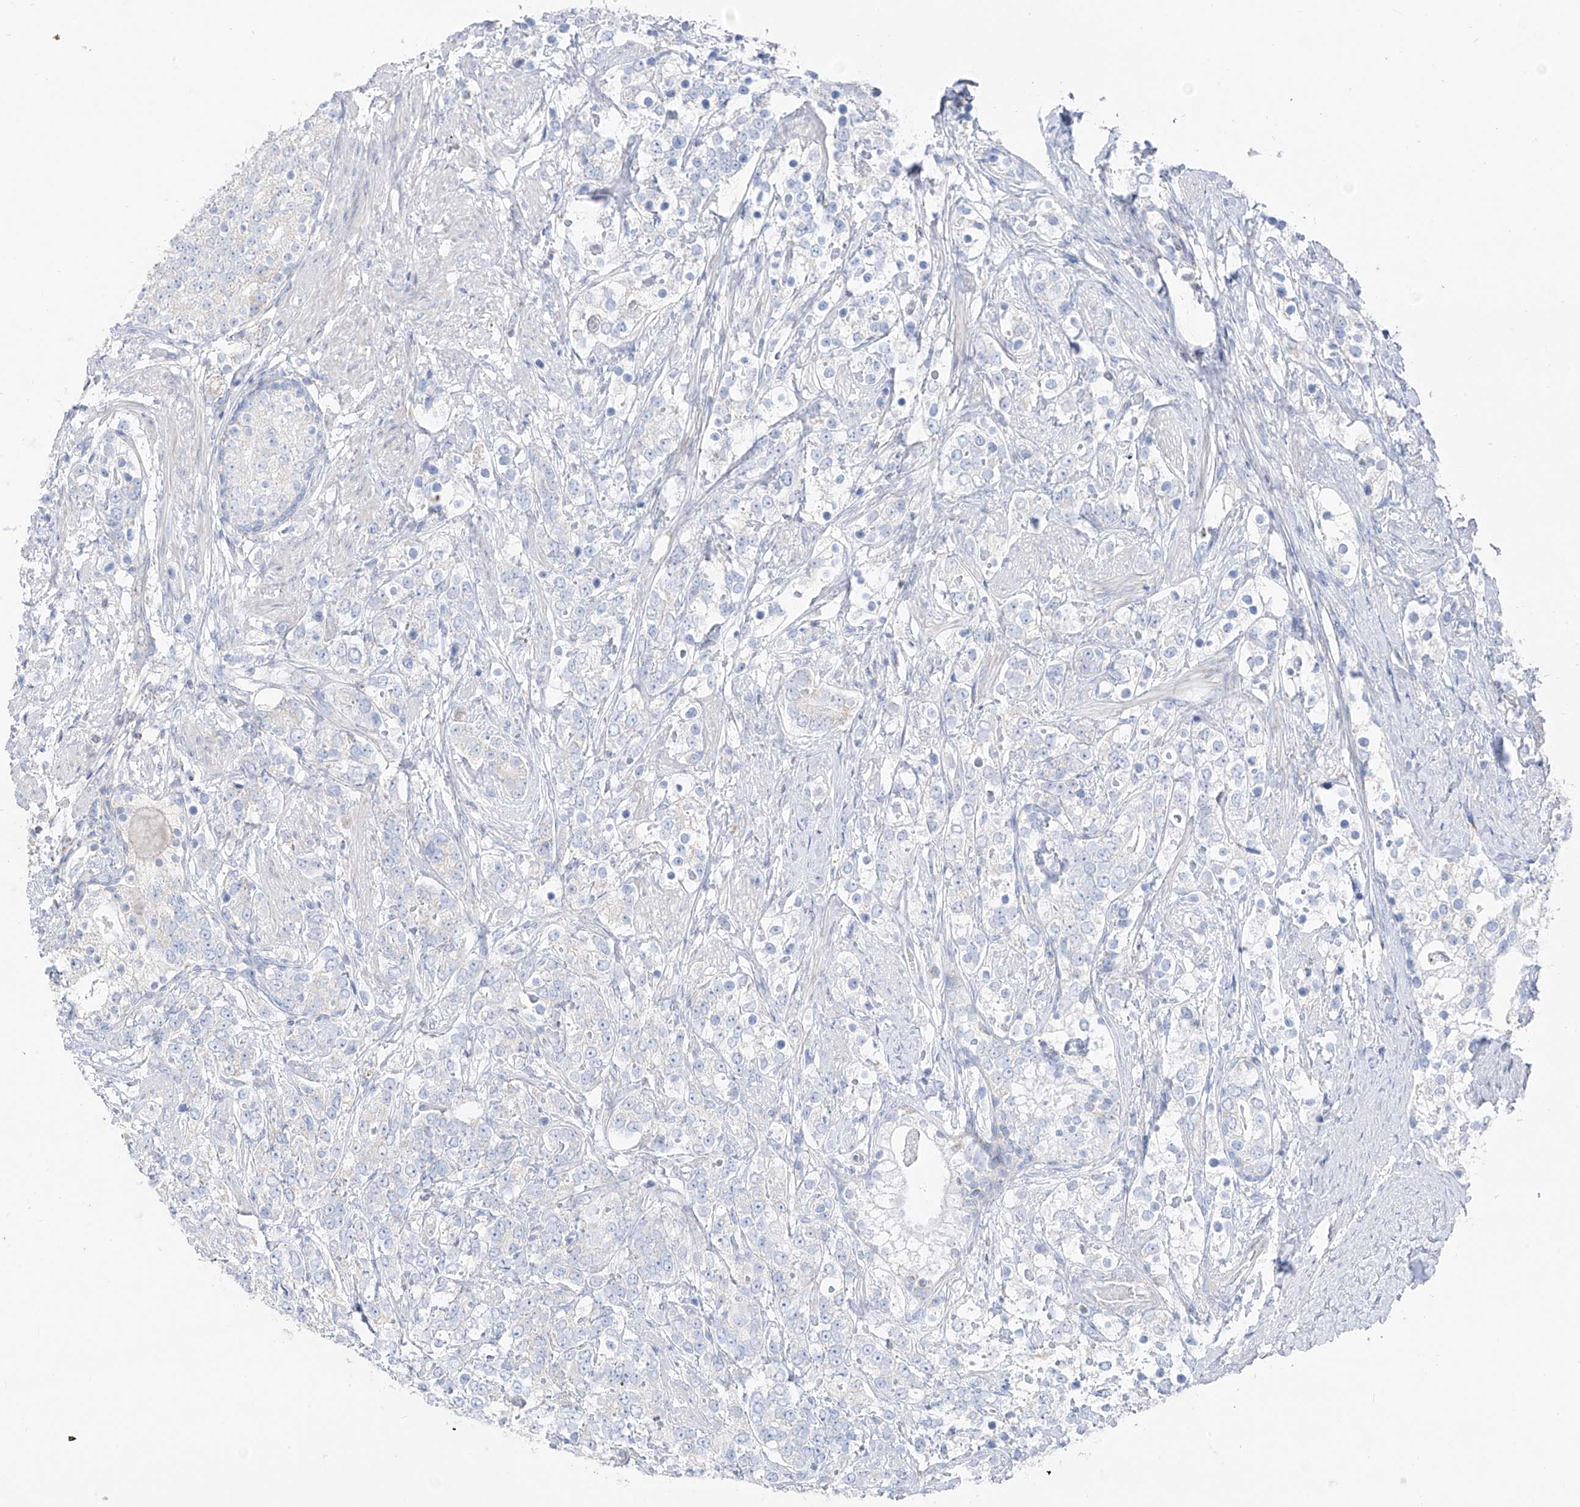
{"staining": {"intensity": "negative", "quantity": "none", "location": "none"}, "tissue": "prostate cancer", "cell_type": "Tumor cells", "image_type": "cancer", "snomed": [{"axis": "morphology", "description": "Adenocarcinoma, High grade"}, {"axis": "topography", "description": "Prostate"}], "caption": "The IHC micrograph has no significant staining in tumor cells of prostate cancer tissue.", "gene": "ETHE1", "patient": {"sex": "male", "age": 69}}